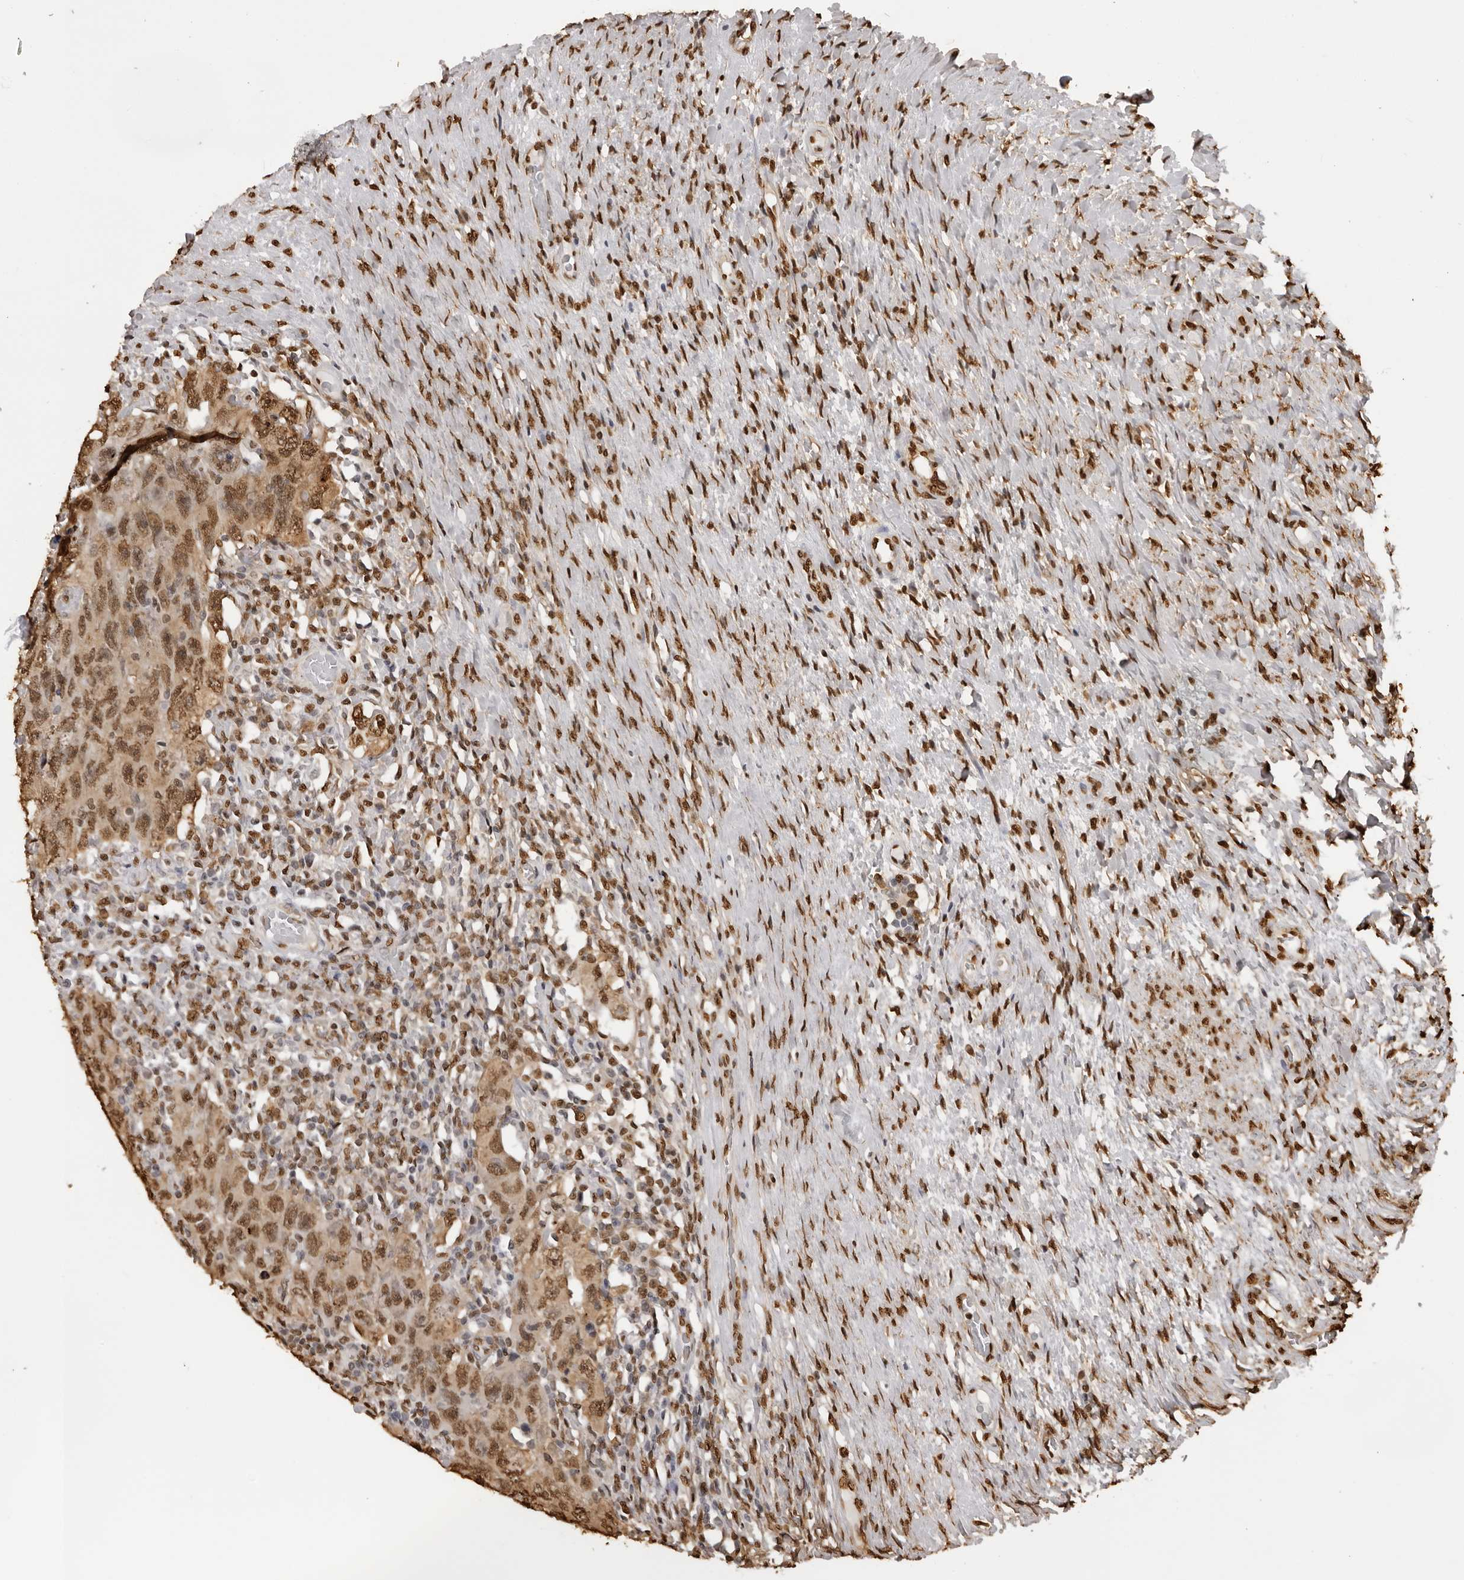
{"staining": {"intensity": "moderate", "quantity": ">75%", "location": "nuclear"}, "tissue": "testis cancer", "cell_type": "Tumor cells", "image_type": "cancer", "snomed": [{"axis": "morphology", "description": "Carcinoma, Embryonal, NOS"}, {"axis": "topography", "description": "Testis"}], "caption": "Testis cancer stained for a protein exhibits moderate nuclear positivity in tumor cells. Nuclei are stained in blue.", "gene": "ZFP91", "patient": {"sex": "male", "age": 26}}